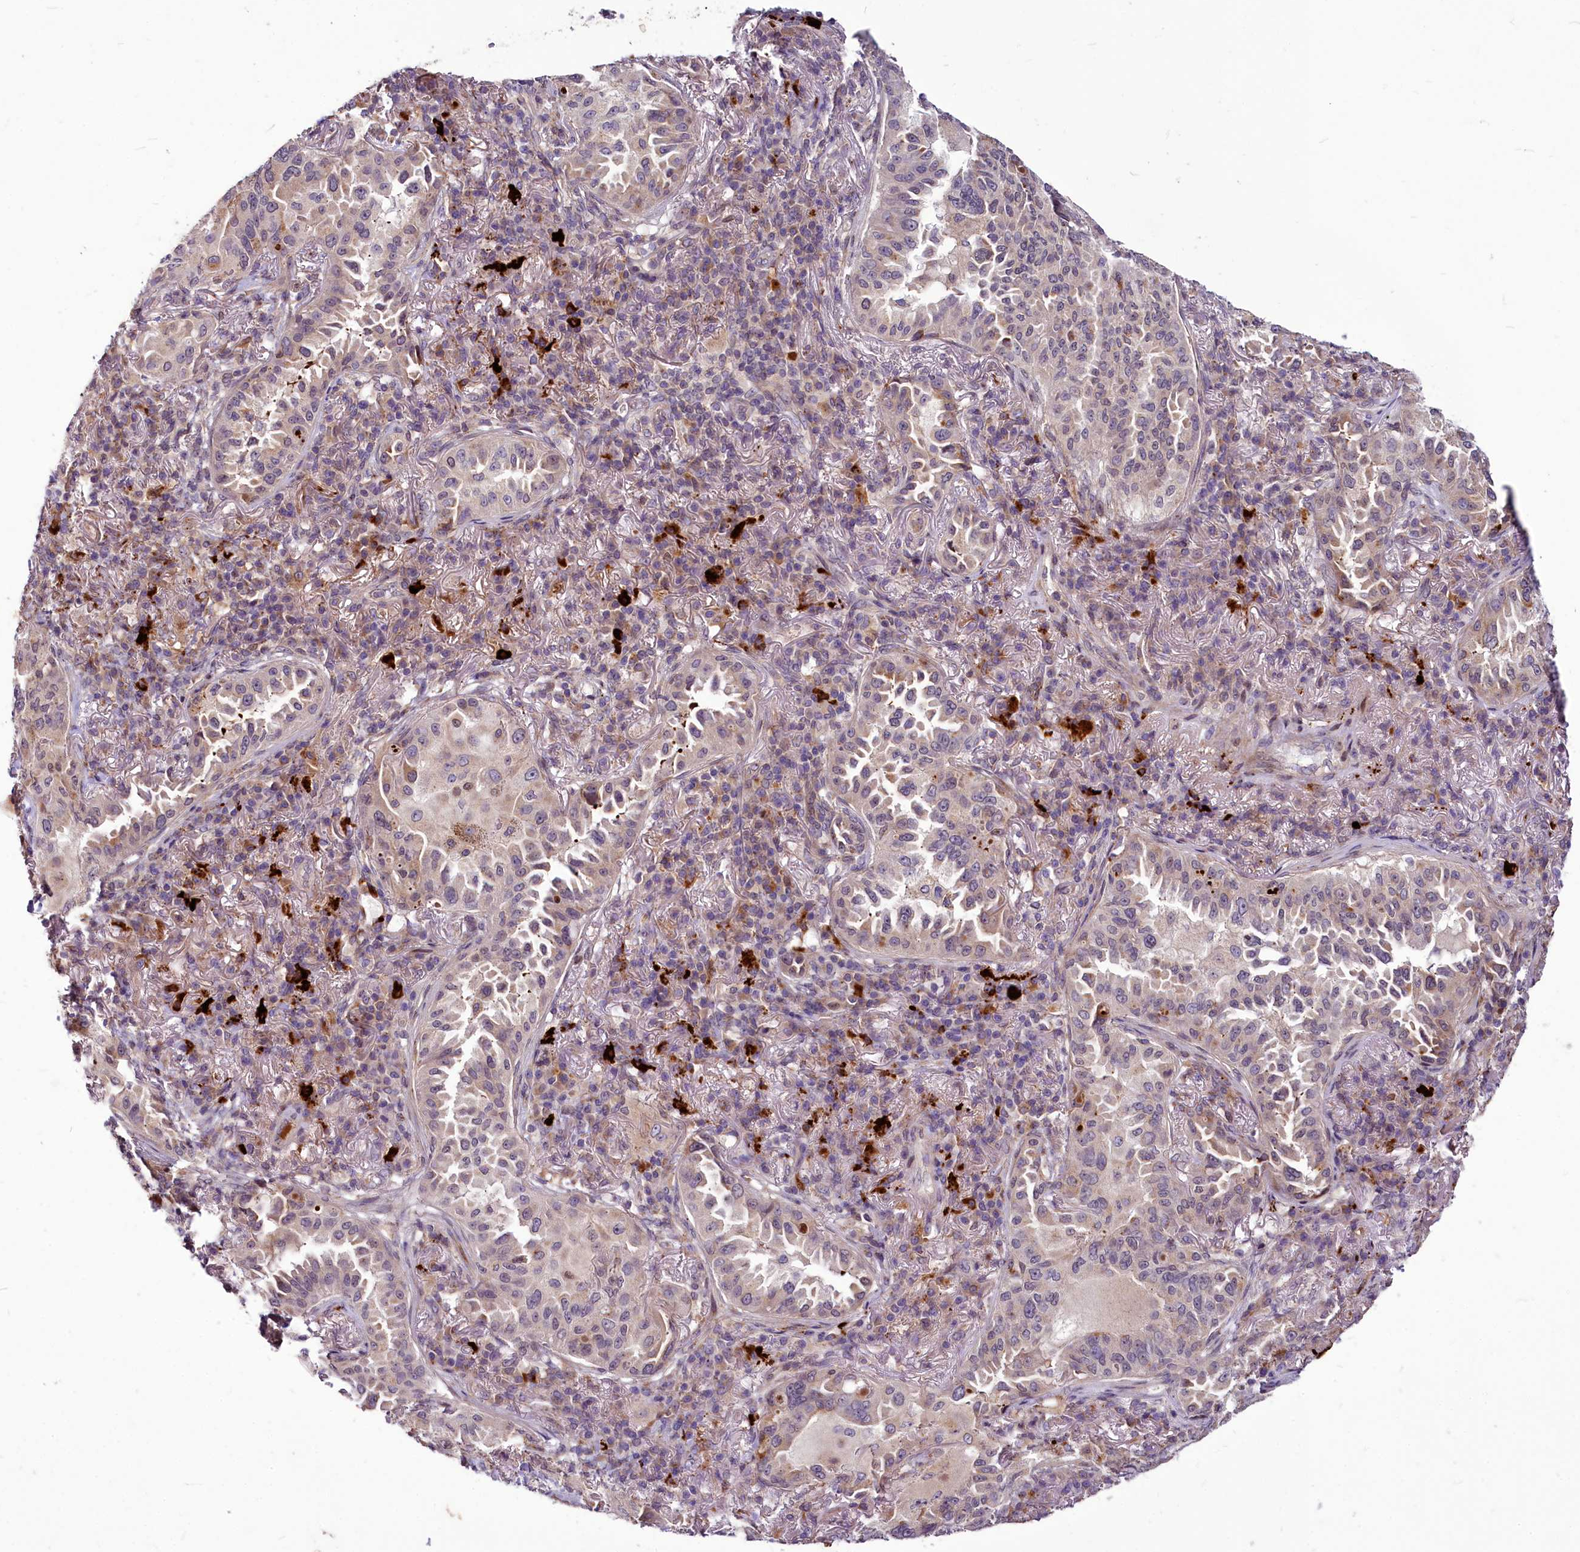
{"staining": {"intensity": "weak", "quantity": "<25%", "location": "cytoplasmic/membranous"}, "tissue": "lung cancer", "cell_type": "Tumor cells", "image_type": "cancer", "snomed": [{"axis": "morphology", "description": "Adenocarcinoma, NOS"}, {"axis": "topography", "description": "Lung"}], "caption": "Immunohistochemistry (IHC) photomicrograph of lung cancer (adenocarcinoma) stained for a protein (brown), which demonstrates no staining in tumor cells.", "gene": "C11orf86", "patient": {"sex": "female", "age": 69}}